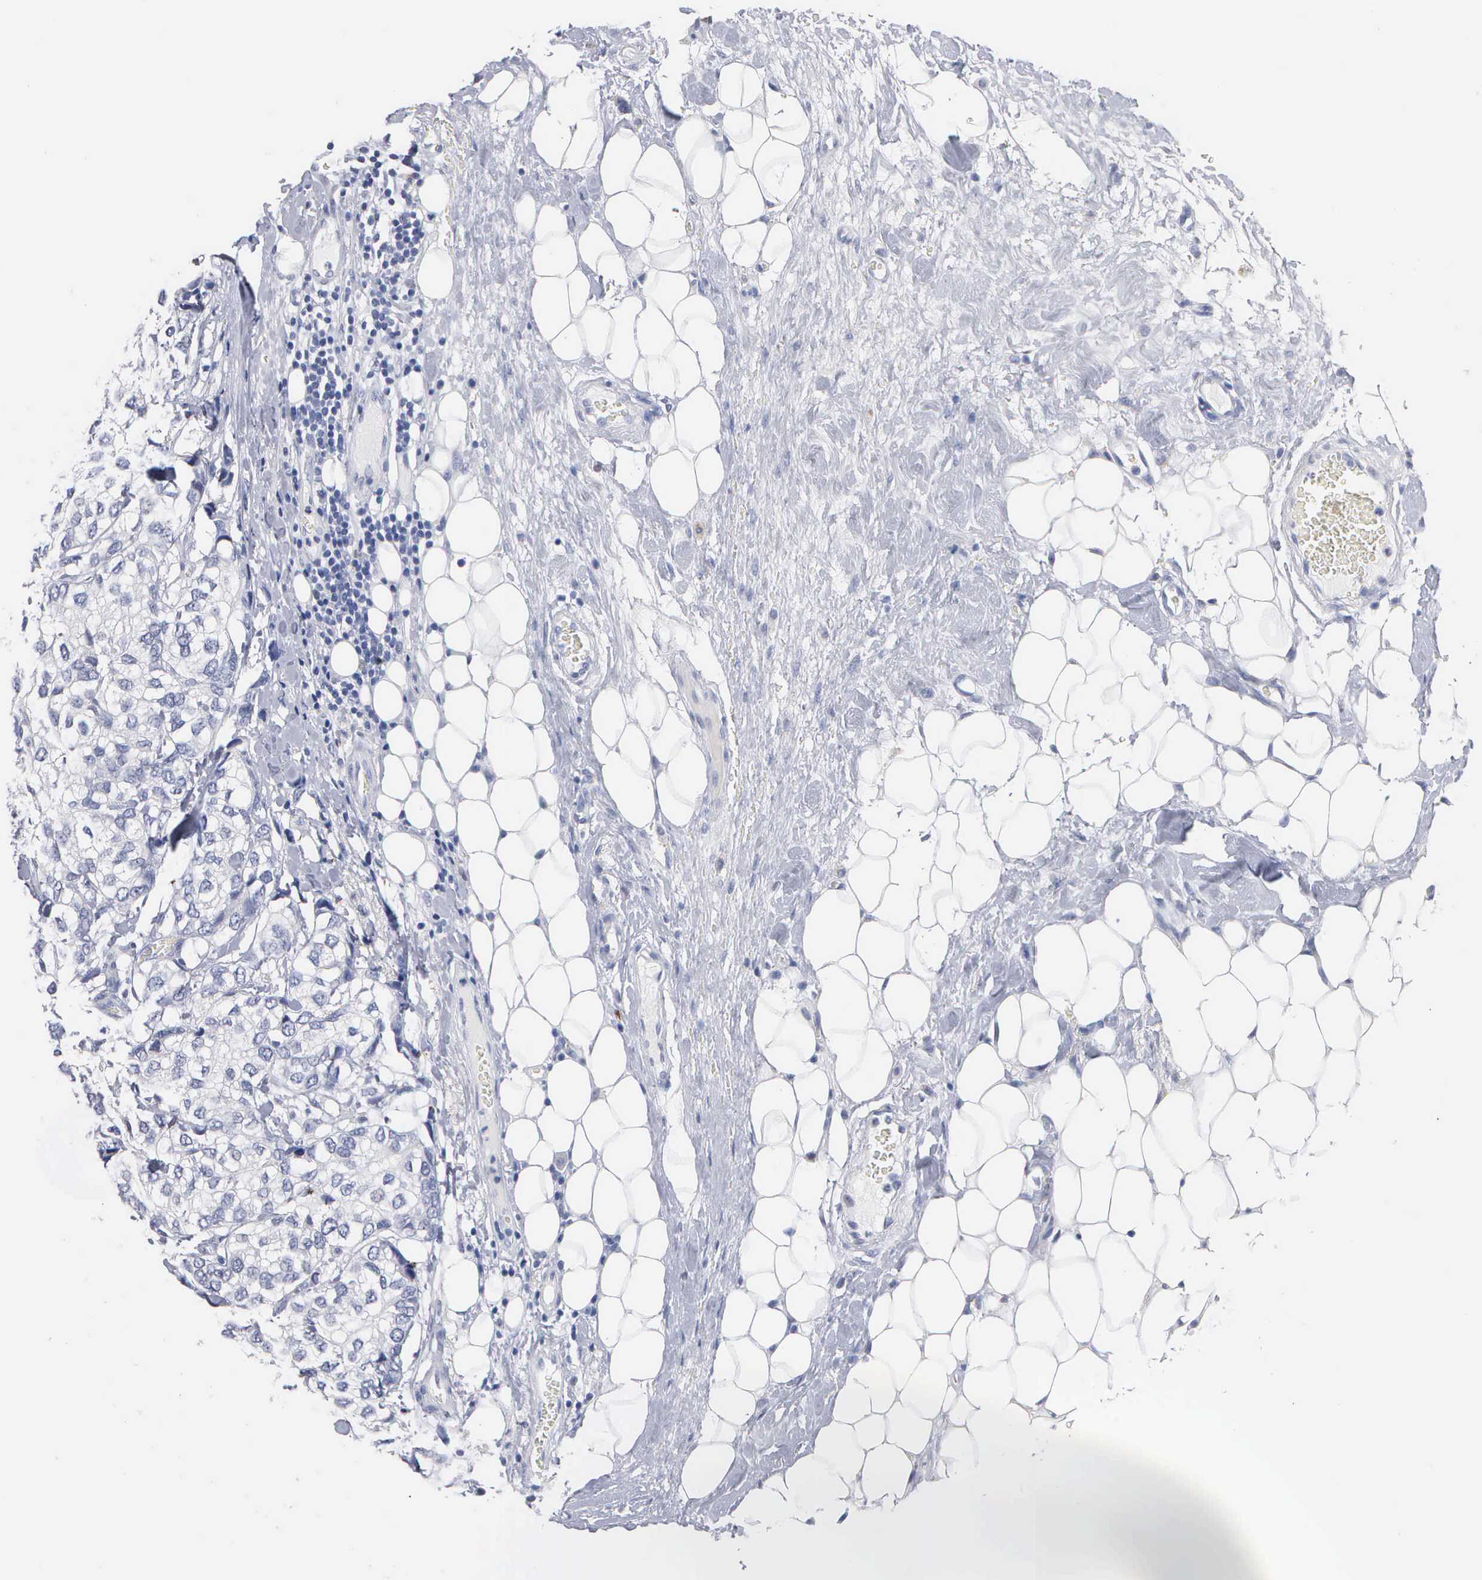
{"staining": {"intensity": "negative", "quantity": "none", "location": "none"}, "tissue": "breast cancer", "cell_type": "Tumor cells", "image_type": "cancer", "snomed": [{"axis": "morphology", "description": "Duct carcinoma"}, {"axis": "topography", "description": "Breast"}], "caption": "The photomicrograph shows no staining of tumor cells in breast cancer (invasive ductal carcinoma). (IHC, brightfield microscopy, high magnification).", "gene": "ASPHD2", "patient": {"sex": "female", "age": 68}}